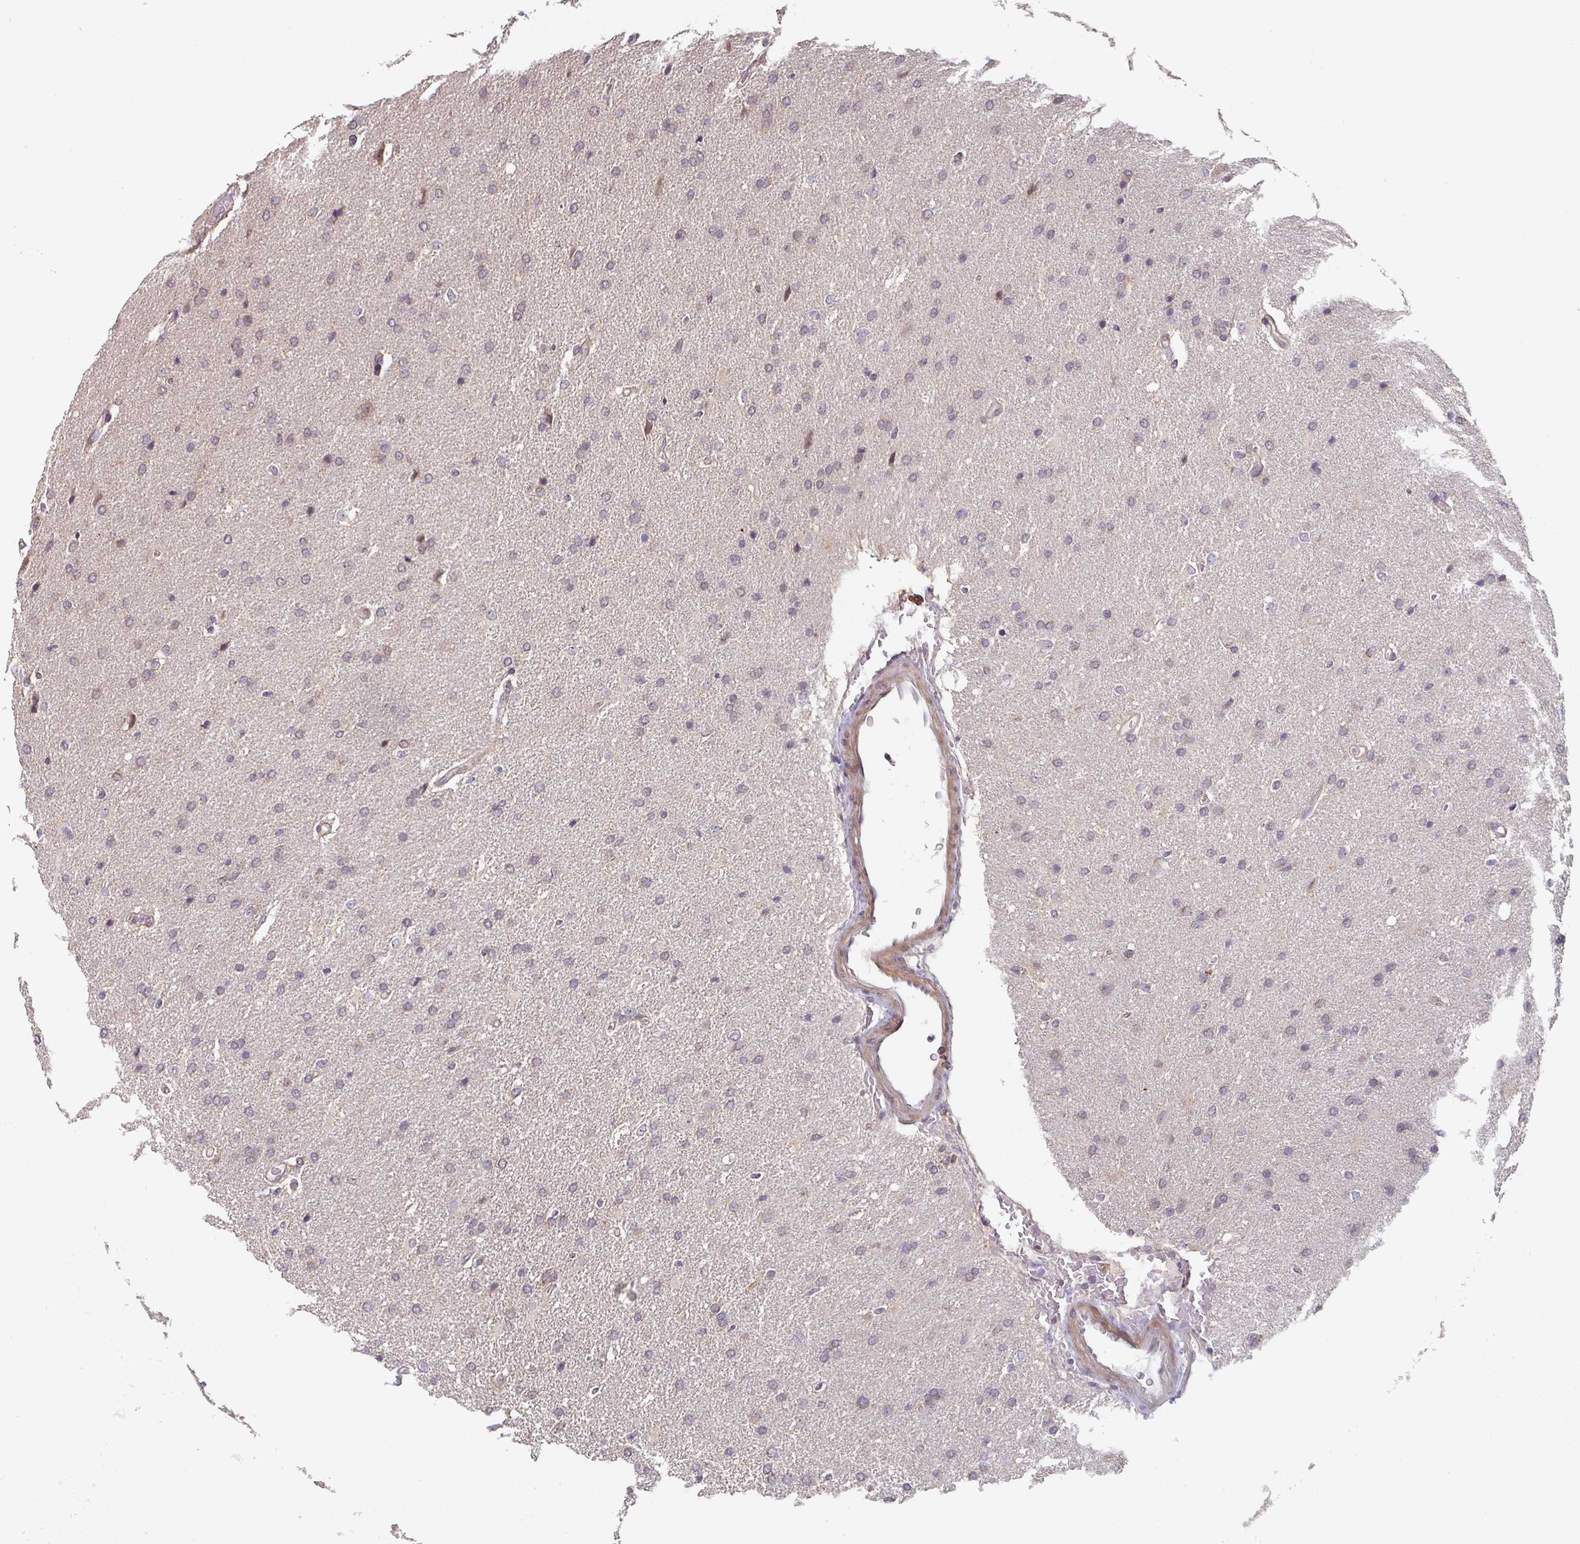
{"staining": {"intensity": "negative", "quantity": "none", "location": "none"}, "tissue": "glioma", "cell_type": "Tumor cells", "image_type": "cancer", "snomed": [{"axis": "morphology", "description": "Glioma, malignant, High grade"}, {"axis": "topography", "description": "Brain"}], "caption": "Immunohistochemistry (IHC) photomicrograph of high-grade glioma (malignant) stained for a protein (brown), which exhibits no positivity in tumor cells.", "gene": "RANGRF", "patient": {"sex": "male", "age": 56}}